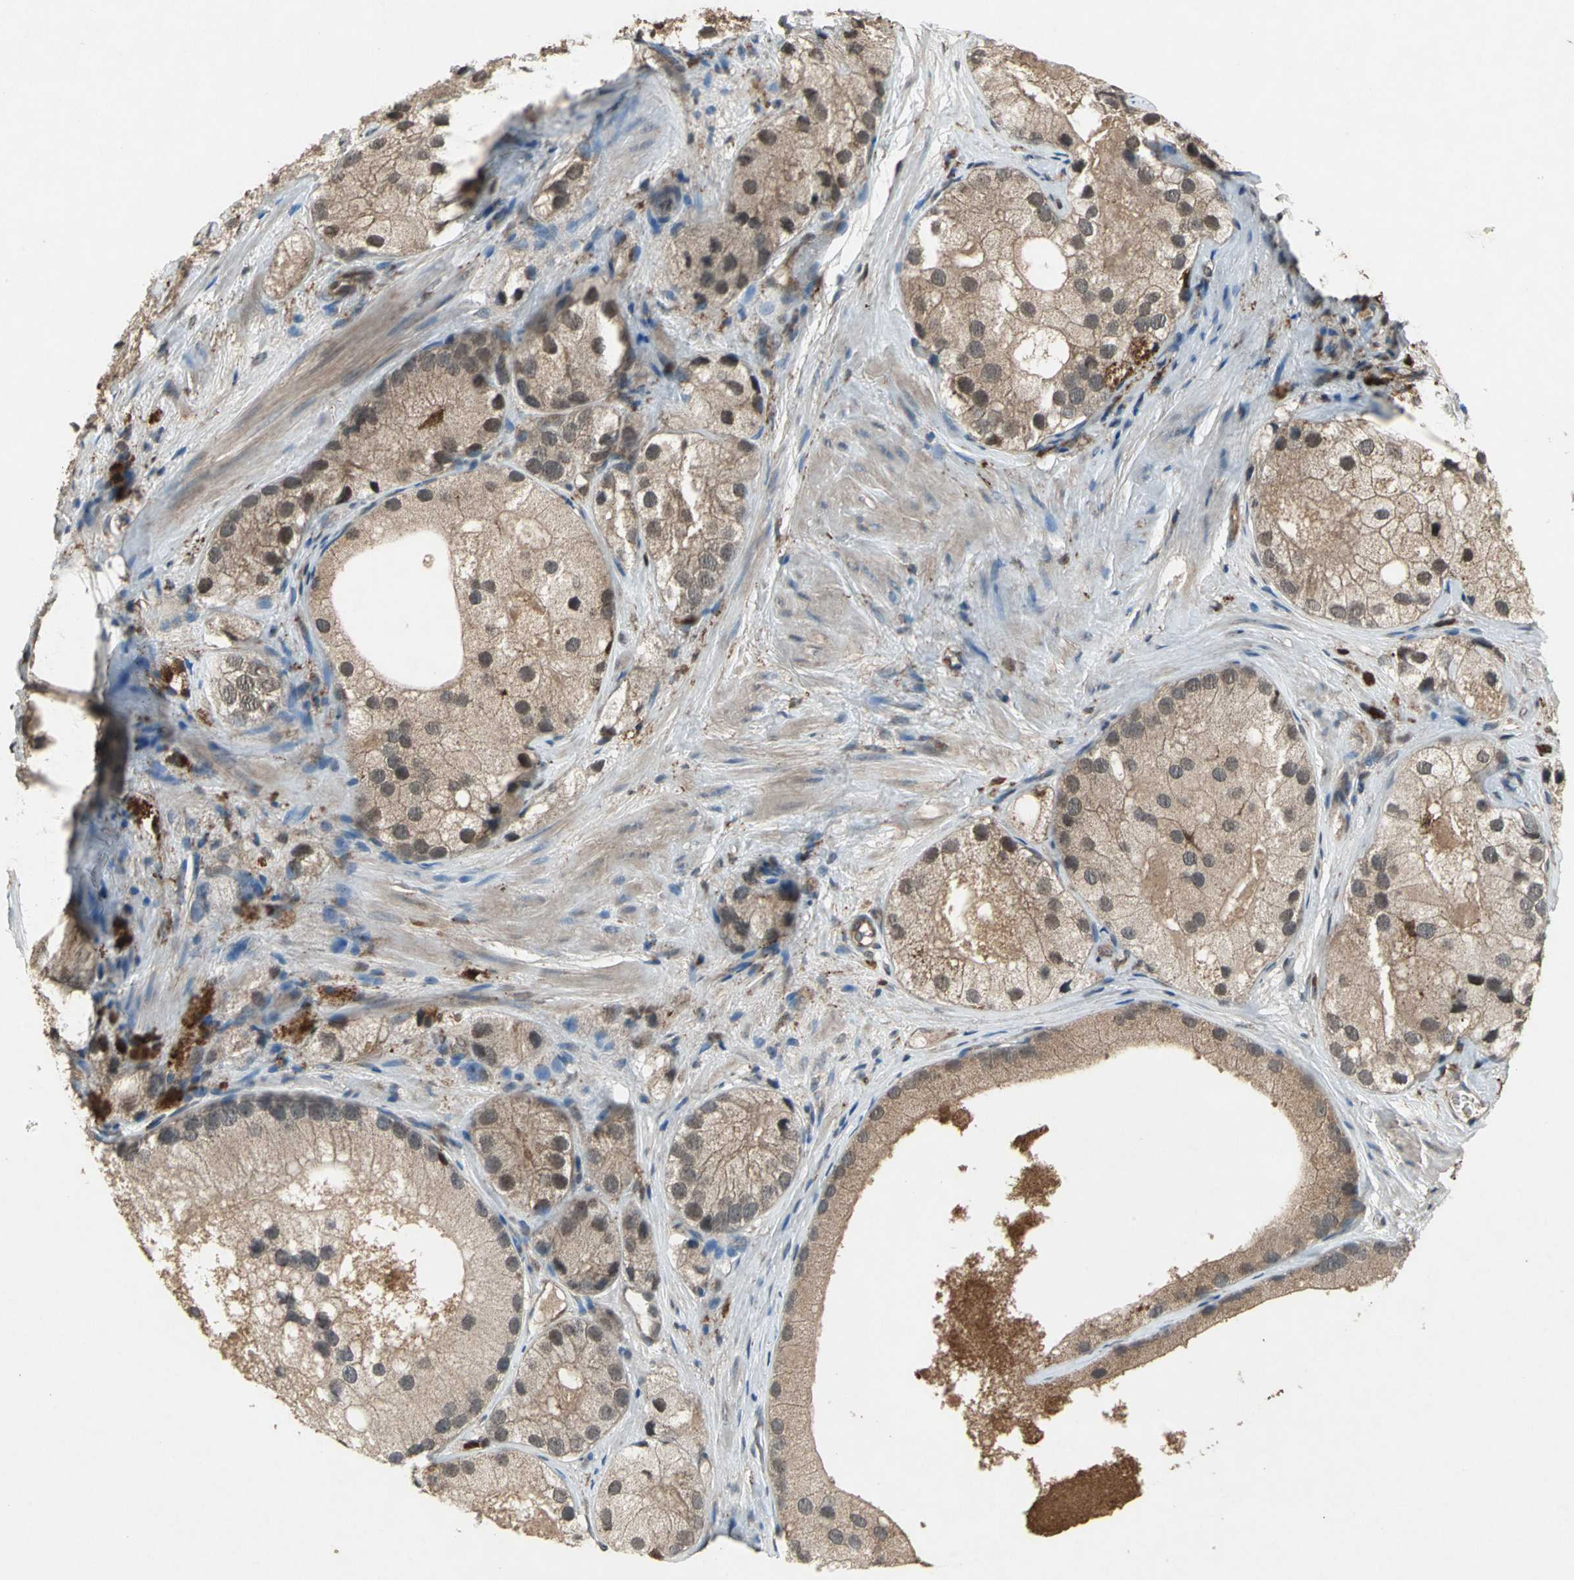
{"staining": {"intensity": "weak", "quantity": ">75%", "location": "cytoplasmic/membranous"}, "tissue": "prostate cancer", "cell_type": "Tumor cells", "image_type": "cancer", "snomed": [{"axis": "morphology", "description": "Adenocarcinoma, Low grade"}, {"axis": "topography", "description": "Prostate"}], "caption": "Immunohistochemical staining of prostate low-grade adenocarcinoma exhibits low levels of weak cytoplasmic/membranous protein positivity in about >75% of tumor cells.", "gene": "PYCARD", "patient": {"sex": "male", "age": 69}}